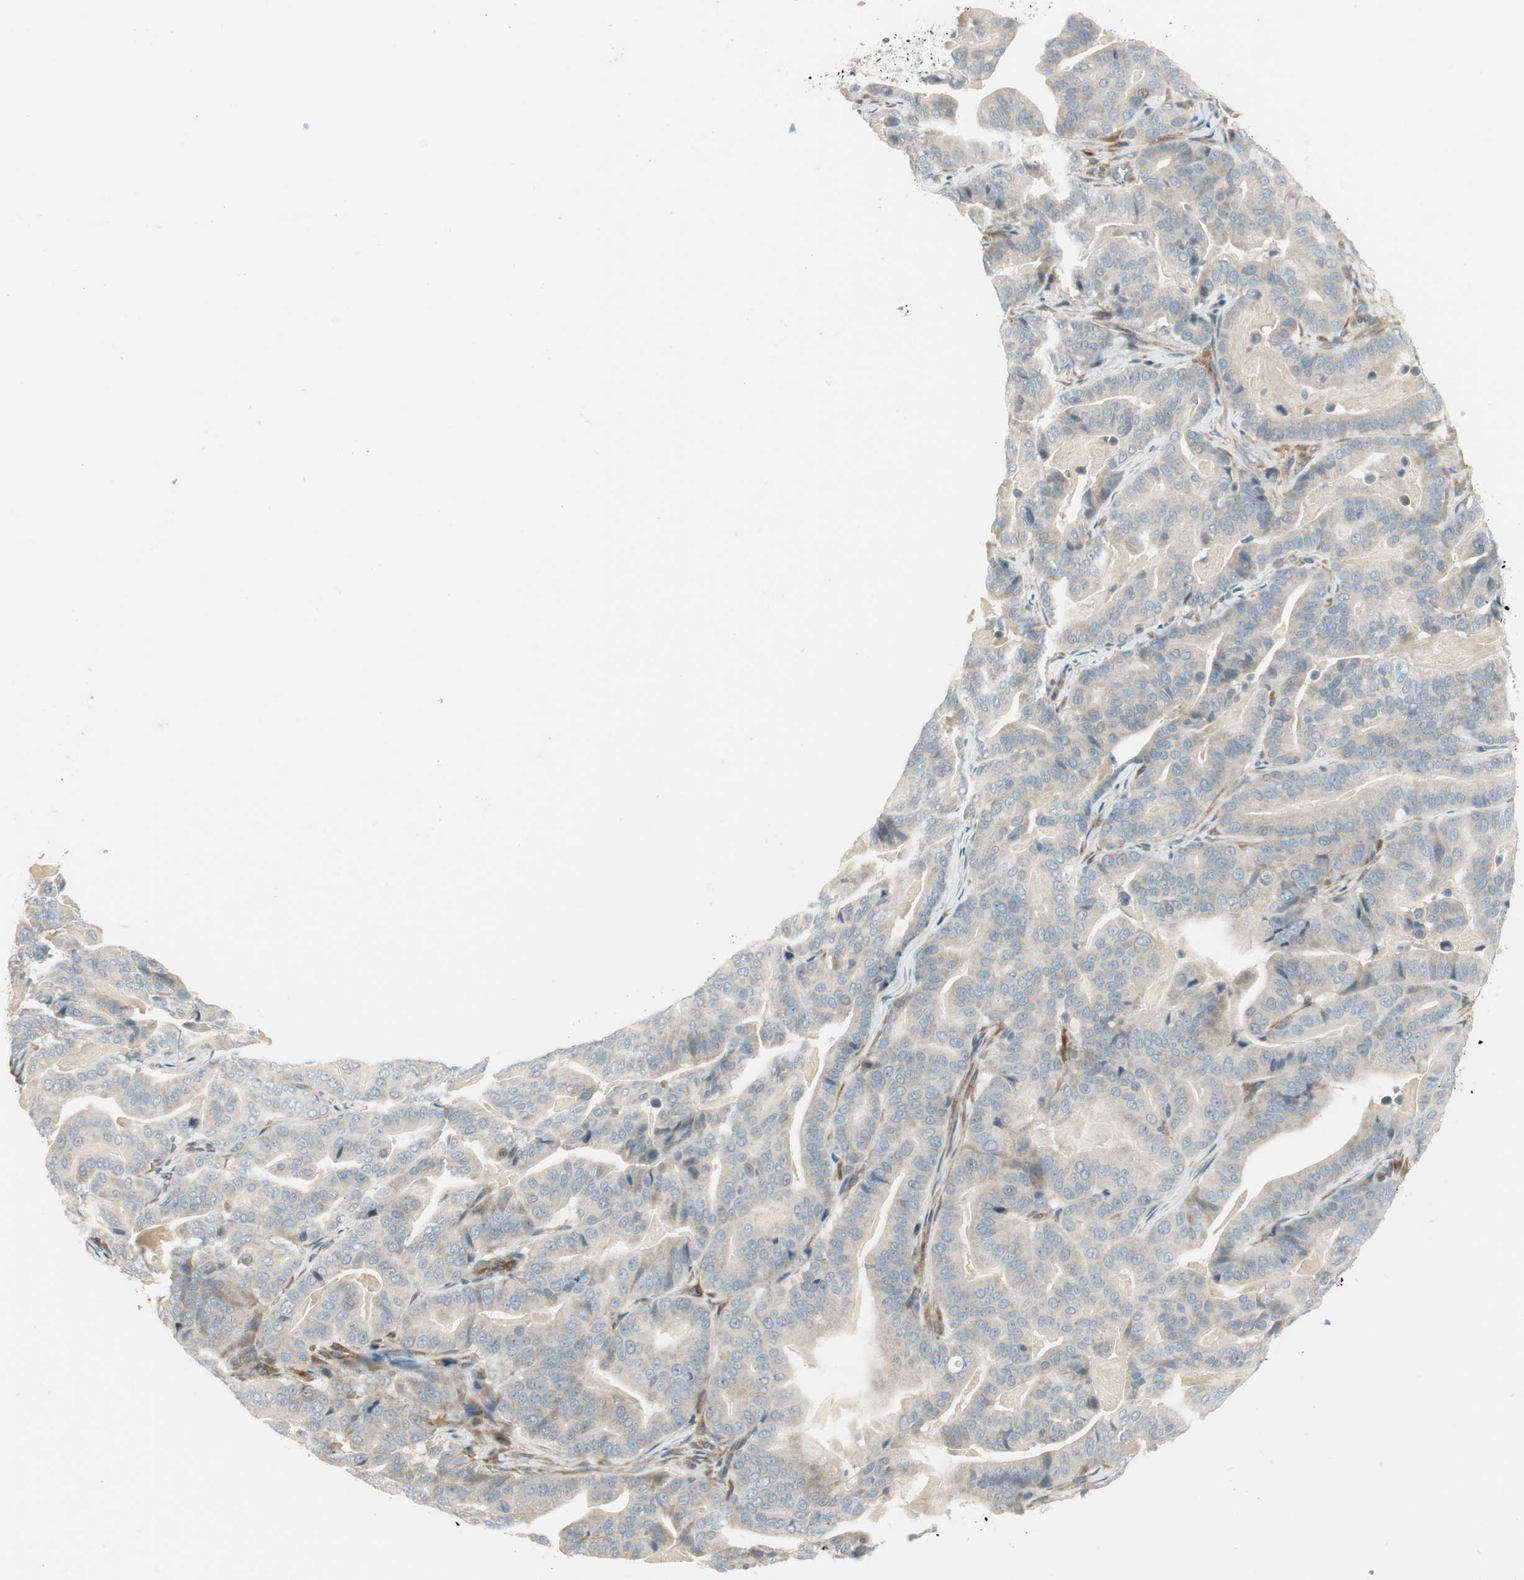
{"staining": {"intensity": "negative", "quantity": "none", "location": "none"}, "tissue": "pancreatic cancer", "cell_type": "Tumor cells", "image_type": "cancer", "snomed": [{"axis": "morphology", "description": "Adenocarcinoma, NOS"}, {"axis": "topography", "description": "Pancreas"}], "caption": "Immunohistochemistry (IHC) of human pancreatic adenocarcinoma exhibits no expression in tumor cells.", "gene": "STON1-GTF2A1L", "patient": {"sex": "male", "age": 63}}